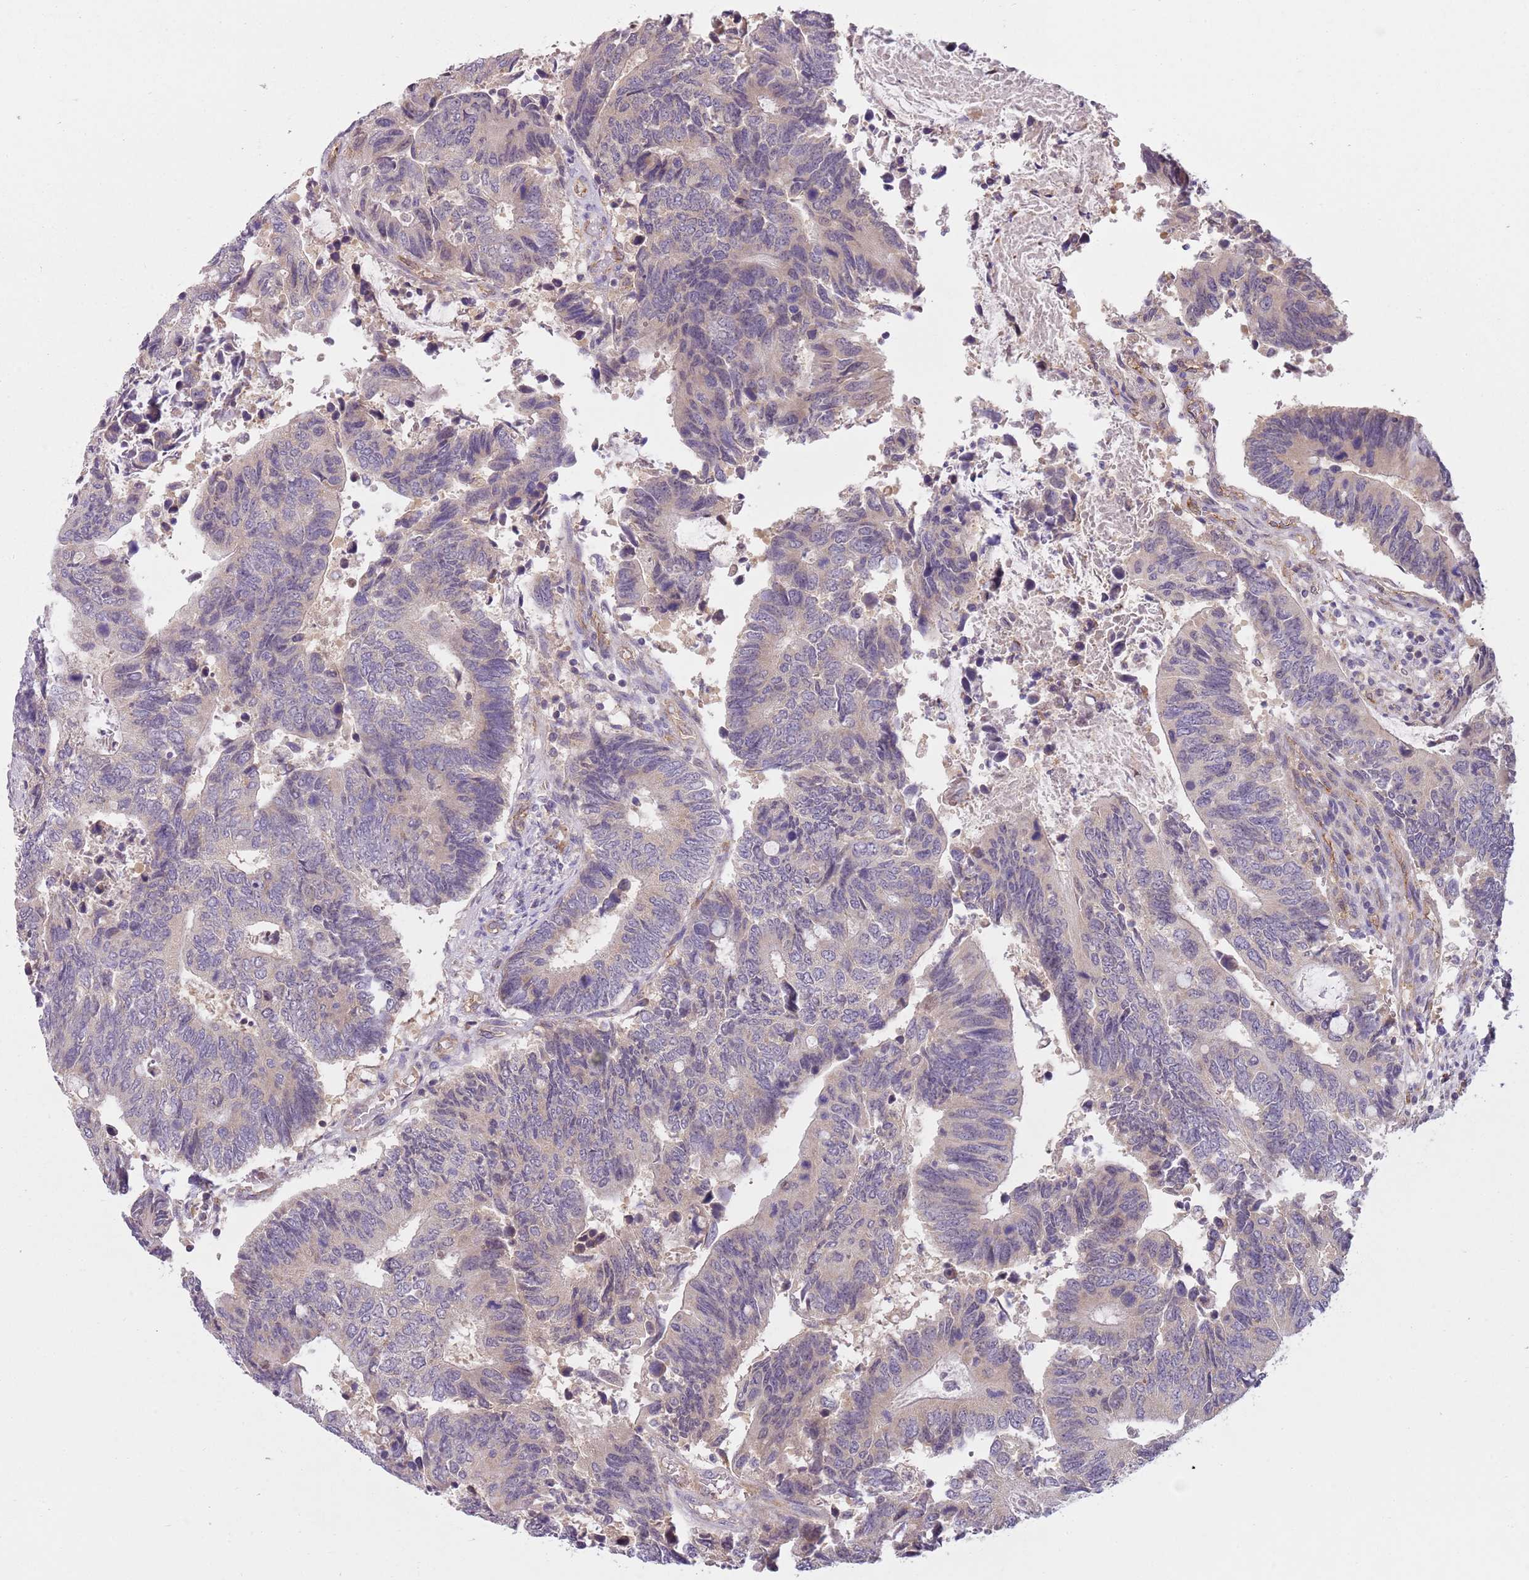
{"staining": {"intensity": "weak", "quantity": "<25%", "location": "cytoplasmic/membranous"}, "tissue": "colorectal cancer", "cell_type": "Tumor cells", "image_type": "cancer", "snomed": [{"axis": "morphology", "description": "Adenocarcinoma, NOS"}, {"axis": "topography", "description": "Colon"}], "caption": "DAB (3,3'-diaminobenzidine) immunohistochemical staining of human colorectal cancer (adenocarcinoma) exhibits no significant staining in tumor cells.", "gene": "SKOR2", "patient": {"sex": "male", "age": 87}}